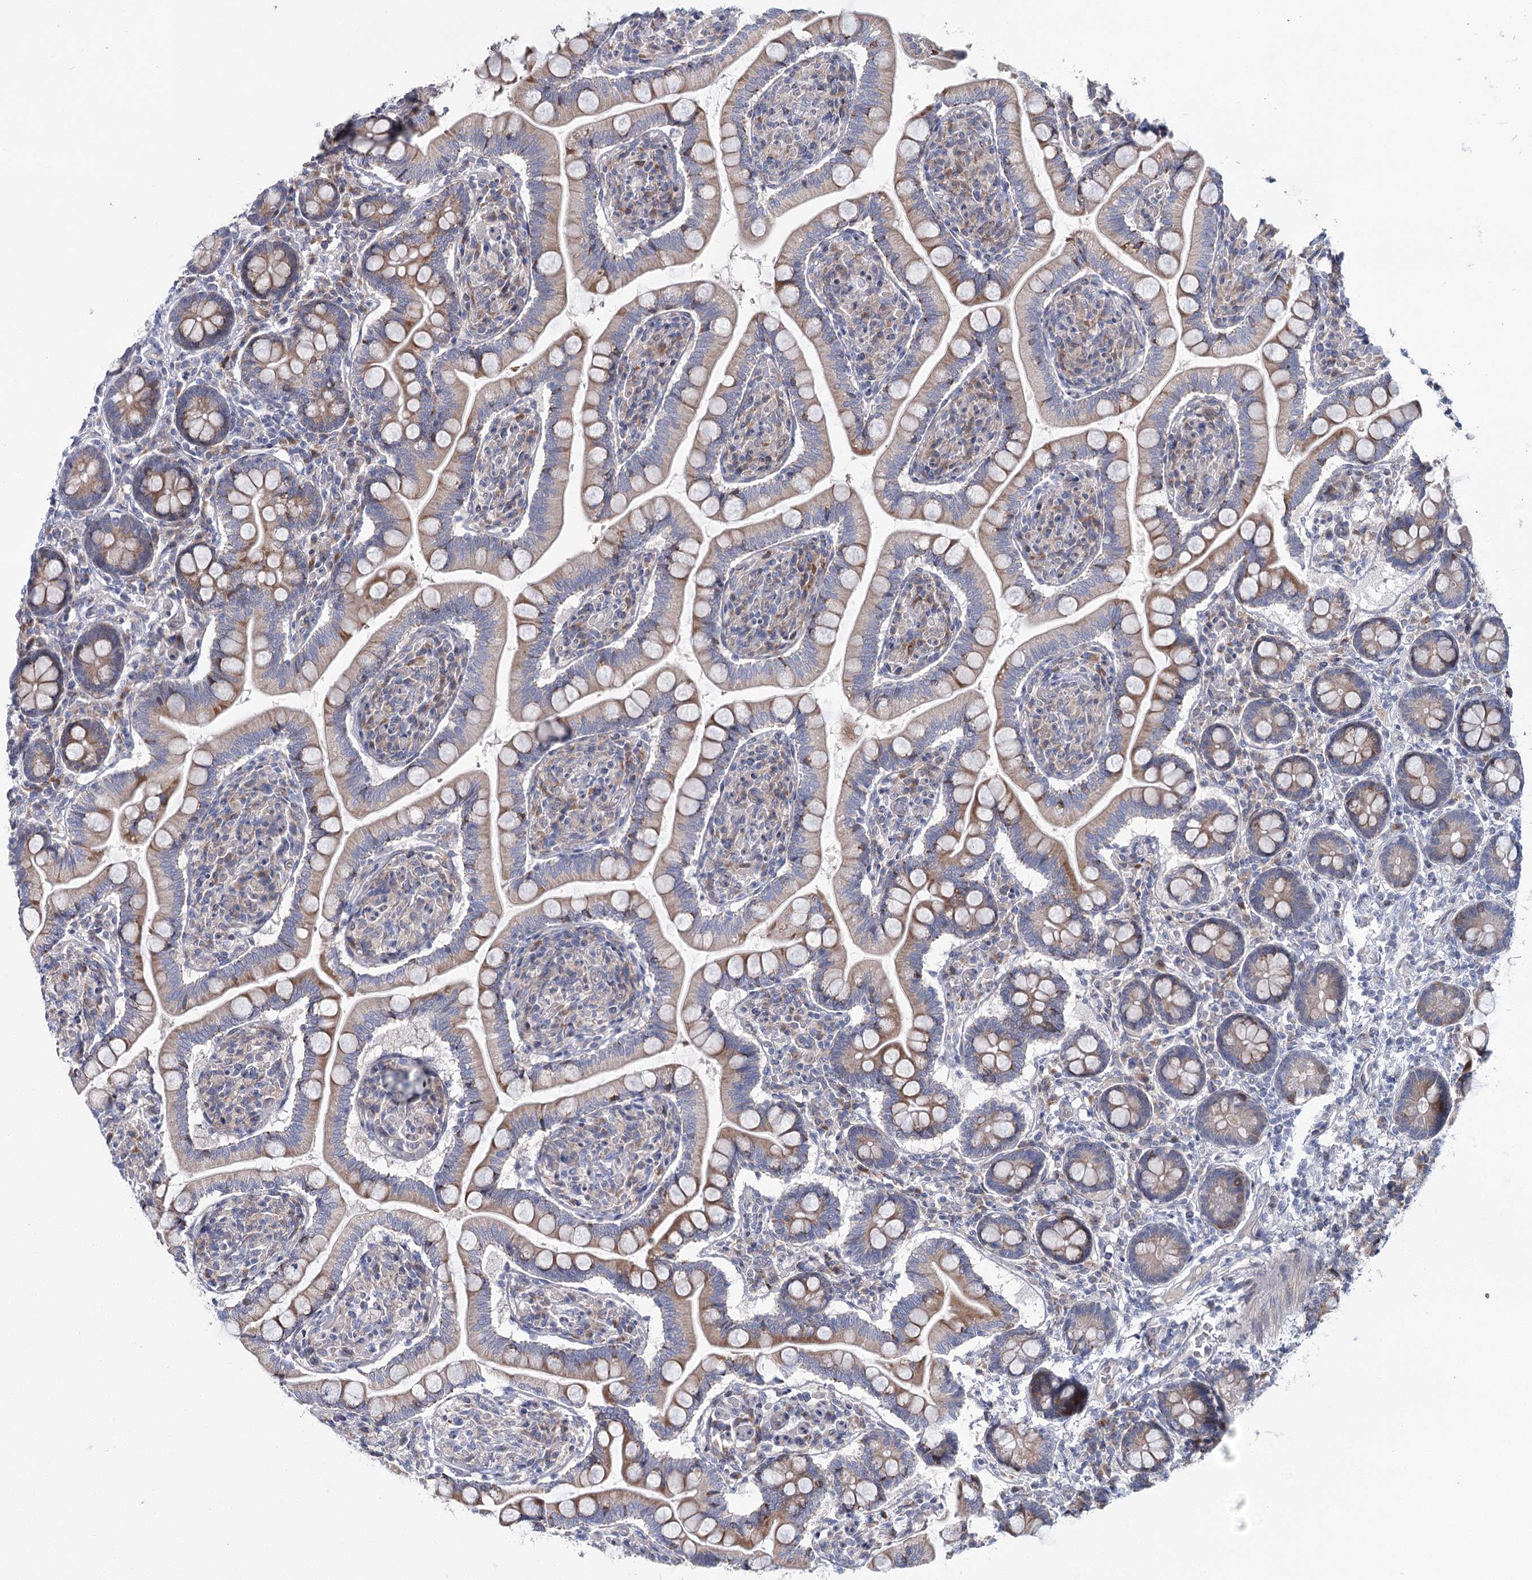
{"staining": {"intensity": "moderate", "quantity": ">75%", "location": "cytoplasmic/membranous"}, "tissue": "small intestine", "cell_type": "Glandular cells", "image_type": "normal", "snomed": [{"axis": "morphology", "description": "Normal tissue, NOS"}, {"axis": "topography", "description": "Small intestine"}], "caption": "Benign small intestine was stained to show a protein in brown. There is medium levels of moderate cytoplasmic/membranous positivity in about >75% of glandular cells.", "gene": "CPLANE1", "patient": {"sex": "female", "age": 64}}